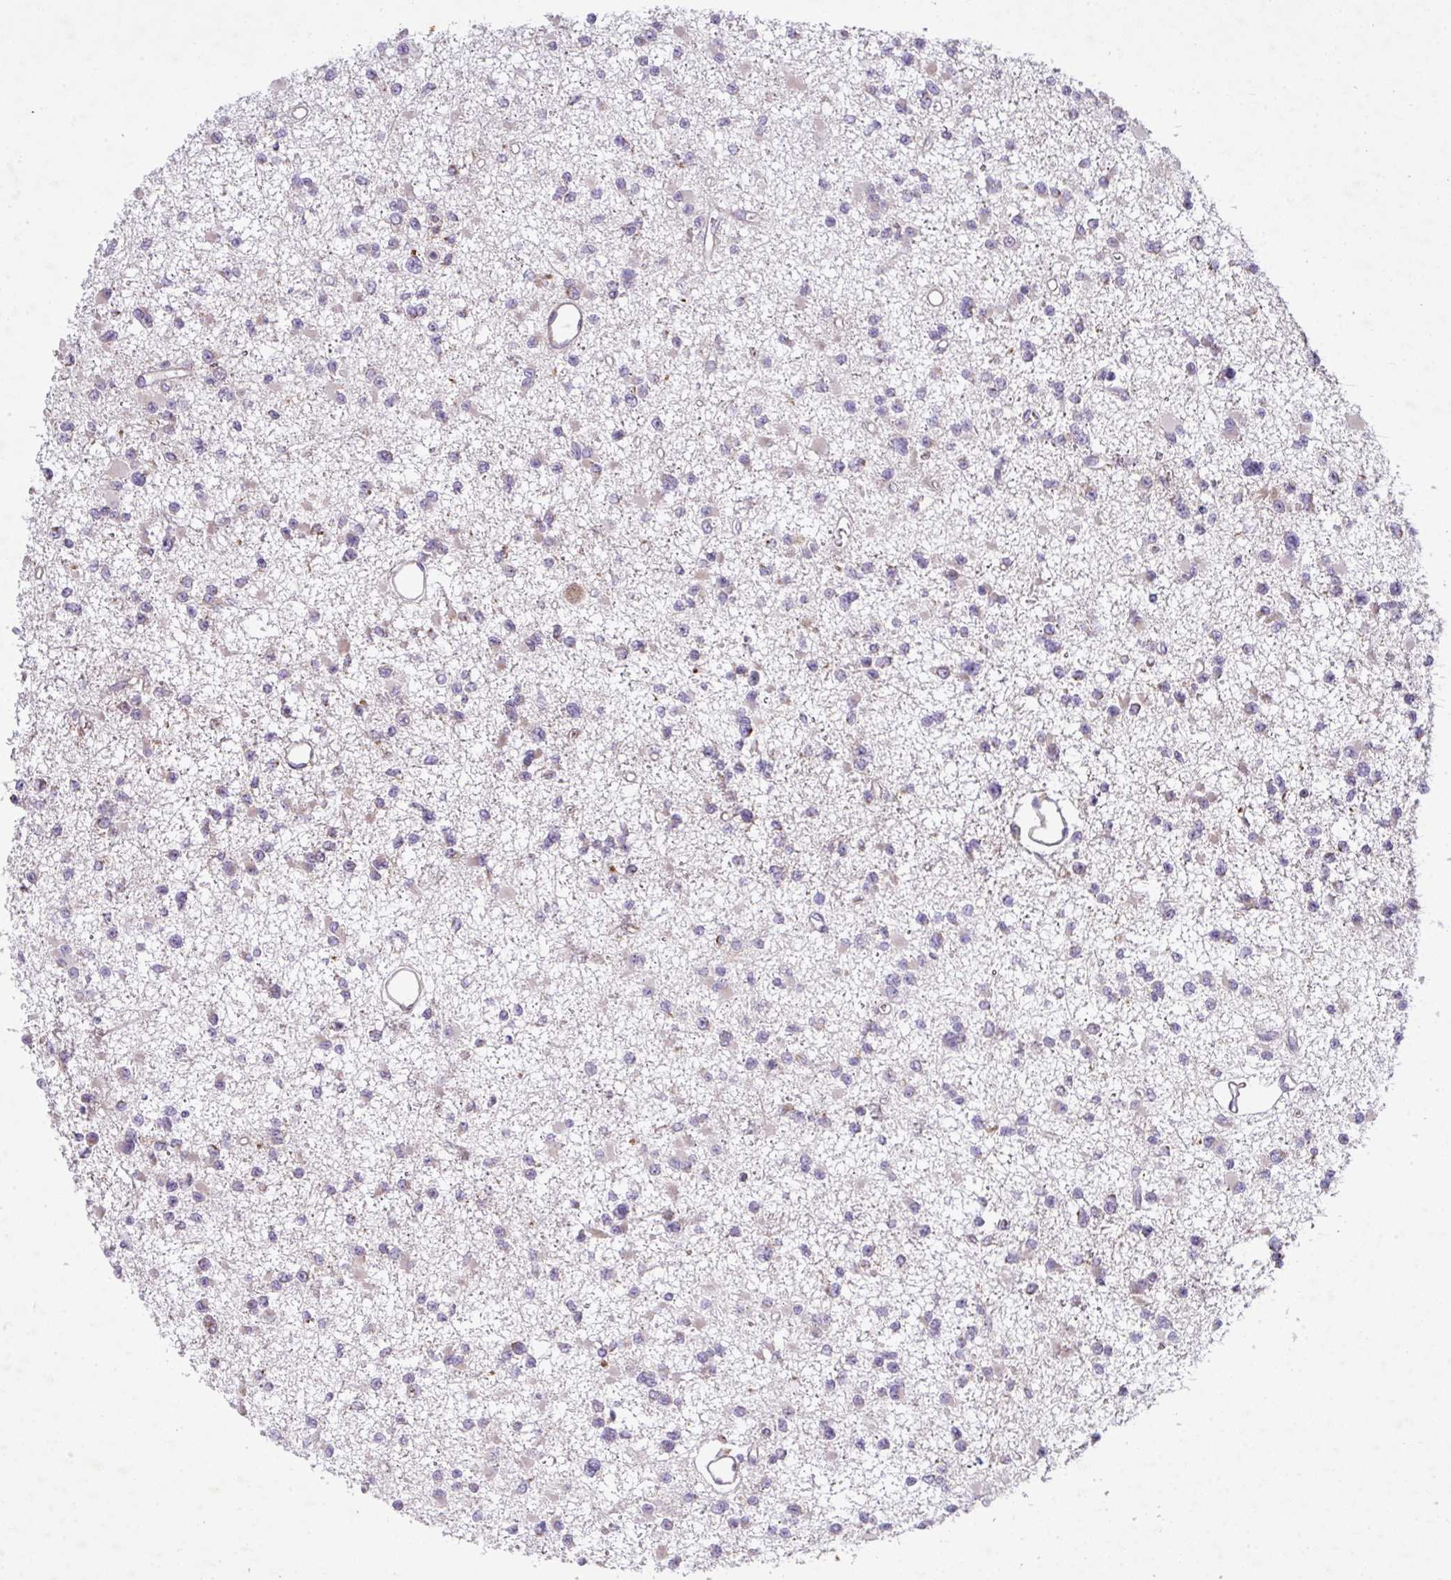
{"staining": {"intensity": "negative", "quantity": "none", "location": "none"}, "tissue": "glioma", "cell_type": "Tumor cells", "image_type": "cancer", "snomed": [{"axis": "morphology", "description": "Glioma, malignant, Low grade"}, {"axis": "topography", "description": "Brain"}], "caption": "High power microscopy photomicrograph of an immunohistochemistry (IHC) photomicrograph of malignant glioma (low-grade), revealing no significant positivity in tumor cells.", "gene": "VTI1A", "patient": {"sex": "female", "age": 22}}